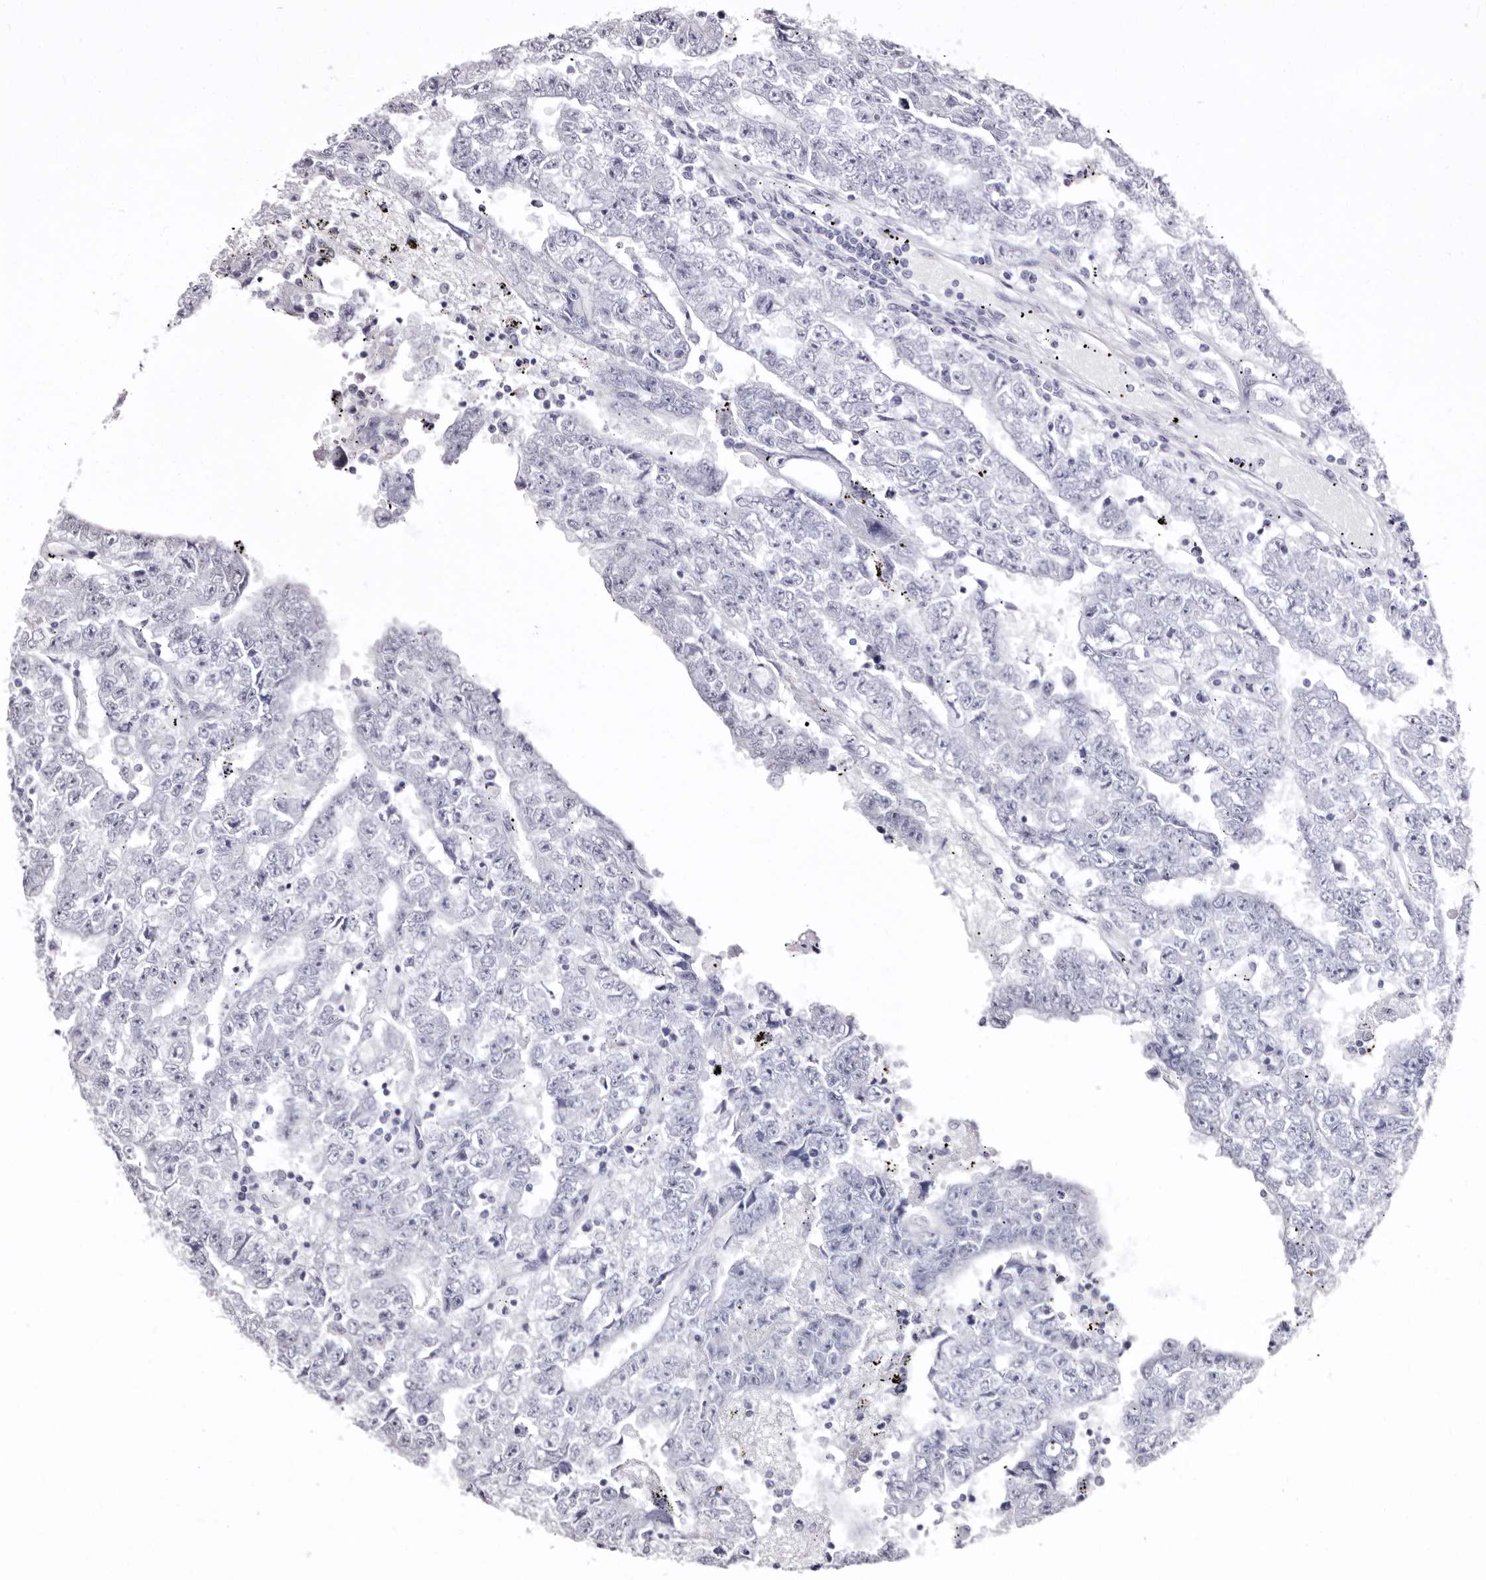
{"staining": {"intensity": "weak", "quantity": "<25%", "location": "nuclear"}, "tissue": "testis cancer", "cell_type": "Tumor cells", "image_type": "cancer", "snomed": [{"axis": "morphology", "description": "Carcinoma, Embryonal, NOS"}, {"axis": "topography", "description": "Testis"}], "caption": "Immunohistochemistry photomicrograph of neoplastic tissue: human testis cancer stained with DAB (3,3'-diaminobenzidine) demonstrates no significant protein staining in tumor cells.", "gene": "ANAPC11", "patient": {"sex": "male", "age": 25}}